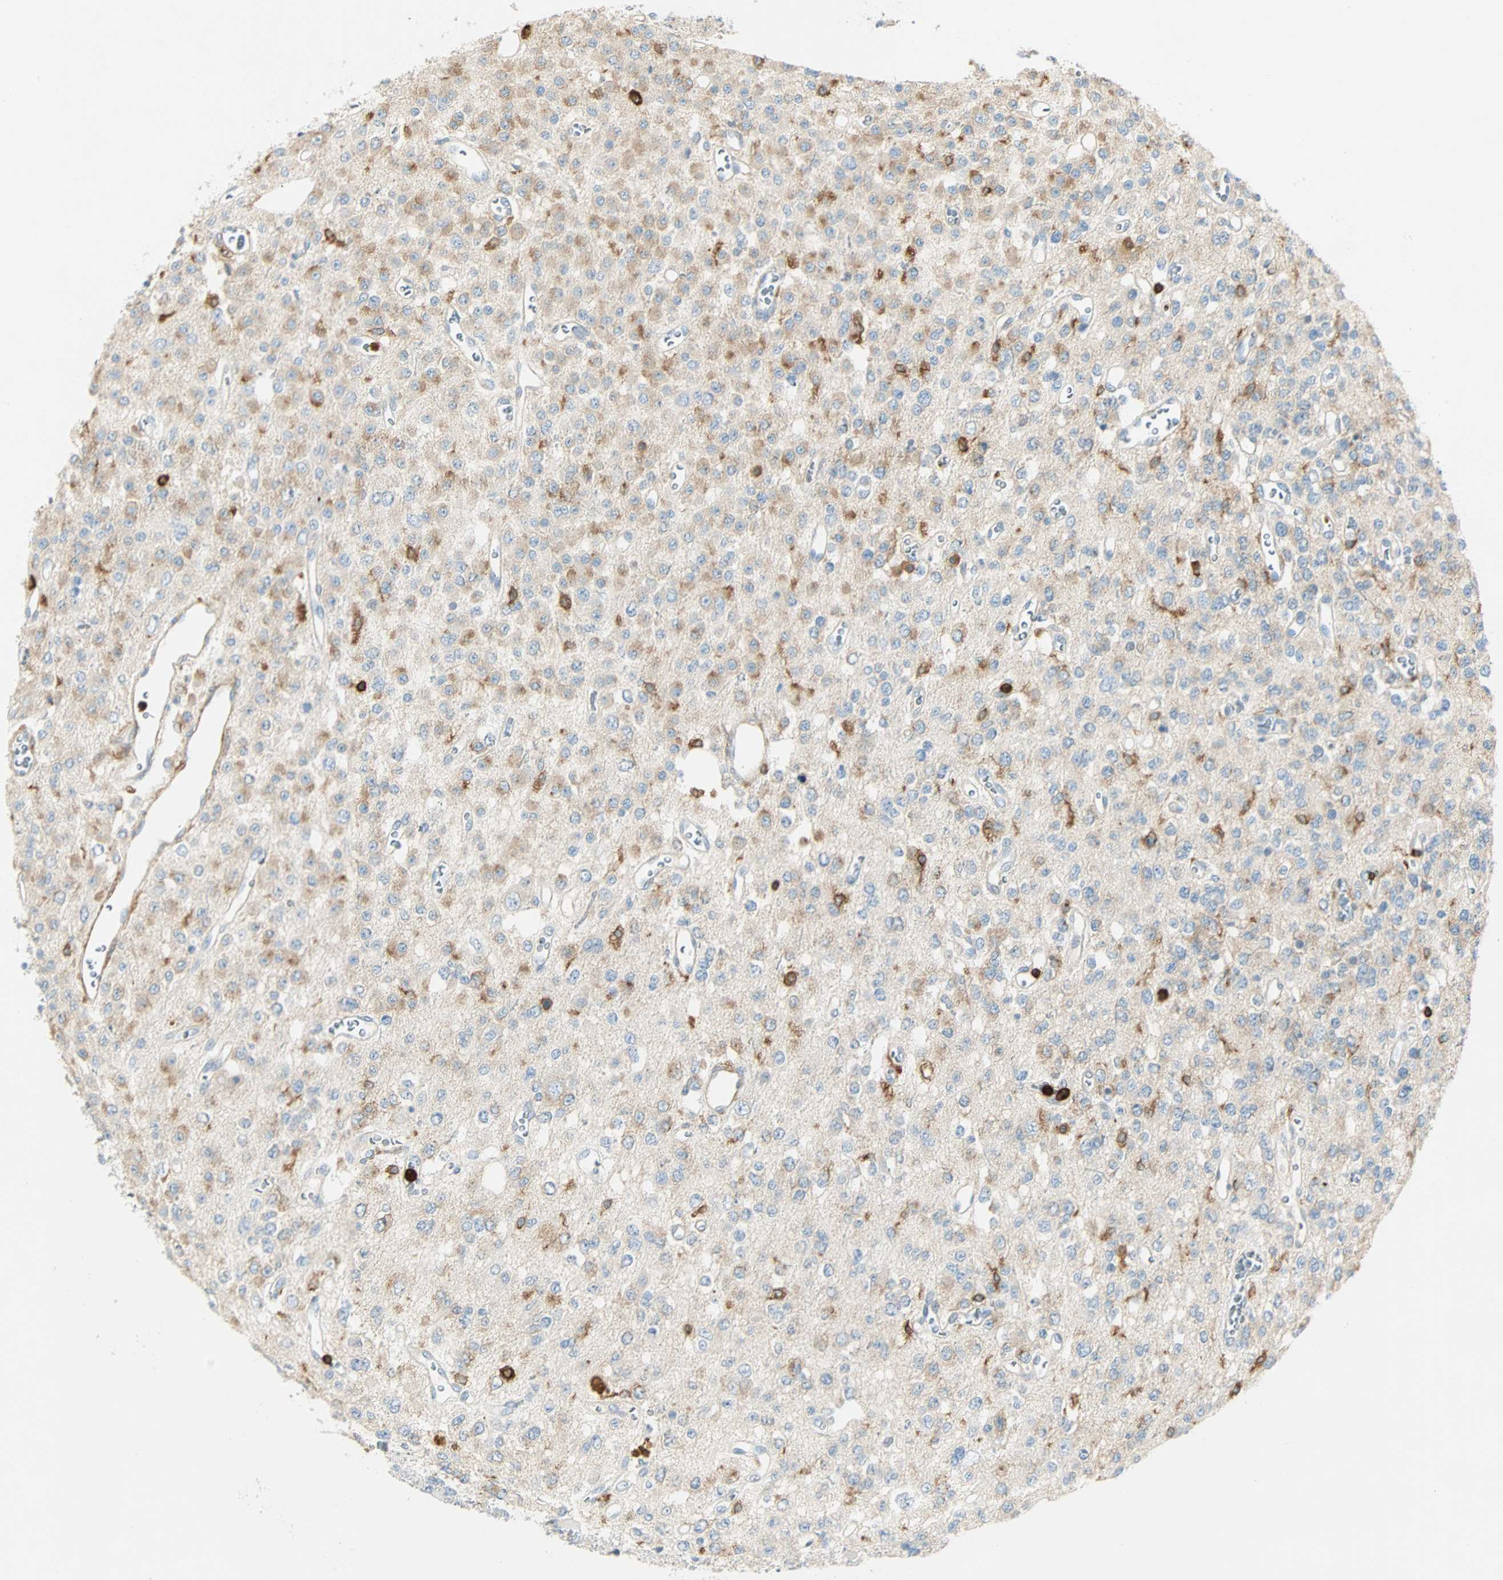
{"staining": {"intensity": "weak", "quantity": ">75%", "location": "cytoplasmic/membranous"}, "tissue": "glioma", "cell_type": "Tumor cells", "image_type": "cancer", "snomed": [{"axis": "morphology", "description": "Glioma, malignant, Low grade"}, {"axis": "topography", "description": "Brain"}], "caption": "A brown stain shows weak cytoplasmic/membranous positivity of a protein in glioma tumor cells.", "gene": "FMNL1", "patient": {"sex": "male", "age": 38}}